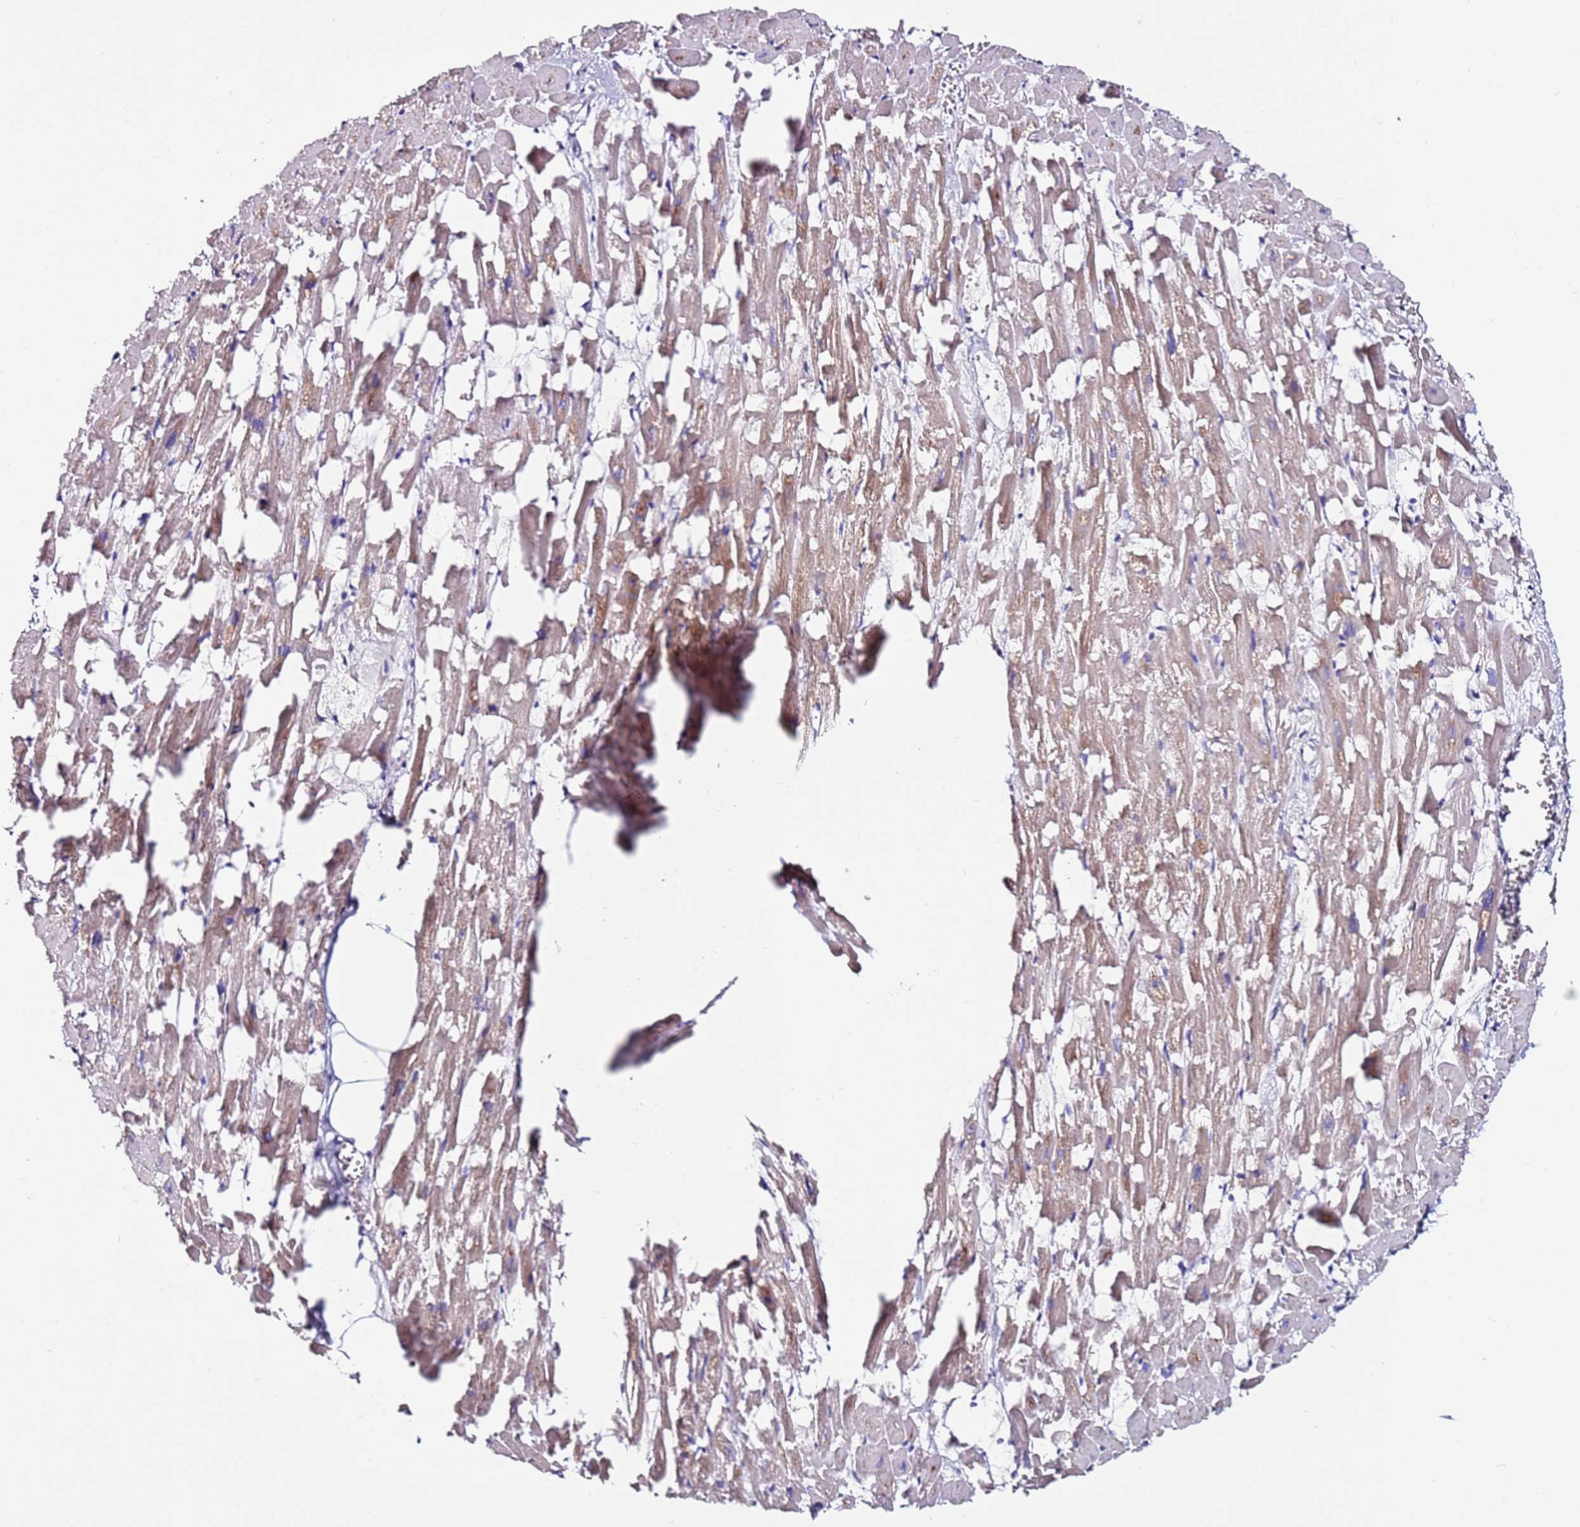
{"staining": {"intensity": "moderate", "quantity": ">75%", "location": "cytoplasmic/membranous"}, "tissue": "heart muscle", "cell_type": "Cardiomyocytes", "image_type": "normal", "snomed": [{"axis": "morphology", "description": "Normal tissue, NOS"}, {"axis": "topography", "description": "Heart"}], "caption": "A photomicrograph showing moderate cytoplasmic/membranous positivity in about >75% of cardiomyocytes in unremarkable heart muscle, as visualized by brown immunohistochemical staining.", "gene": "SRRM5", "patient": {"sex": "female", "age": 64}}